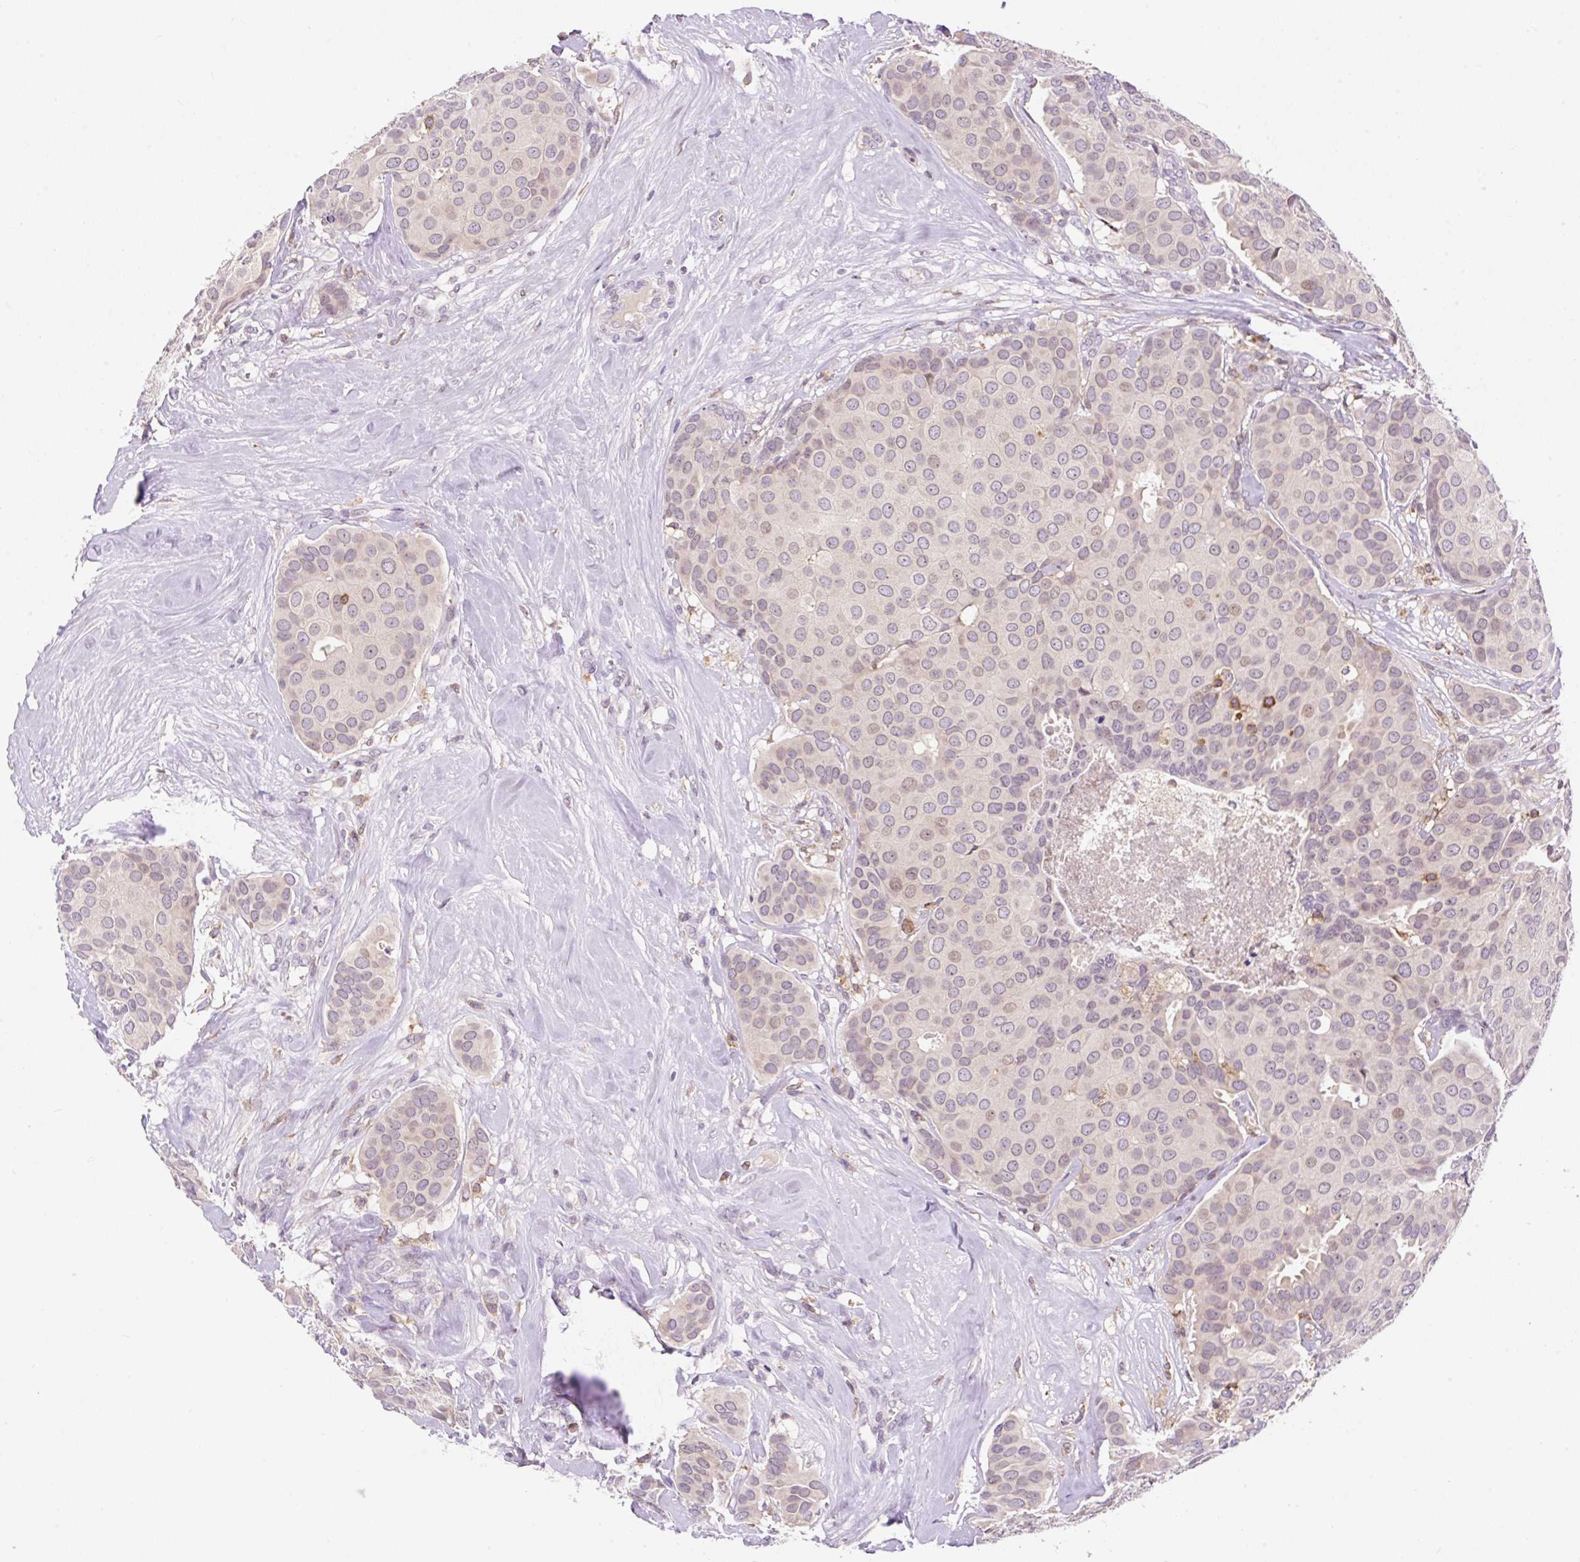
{"staining": {"intensity": "weak", "quantity": "<25%", "location": "nuclear"}, "tissue": "breast cancer", "cell_type": "Tumor cells", "image_type": "cancer", "snomed": [{"axis": "morphology", "description": "Duct carcinoma"}, {"axis": "topography", "description": "Breast"}], "caption": "This is a photomicrograph of immunohistochemistry staining of breast cancer, which shows no positivity in tumor cells.", "gene": "CARD11", "patient": {"sex": "female", "age": 70}}